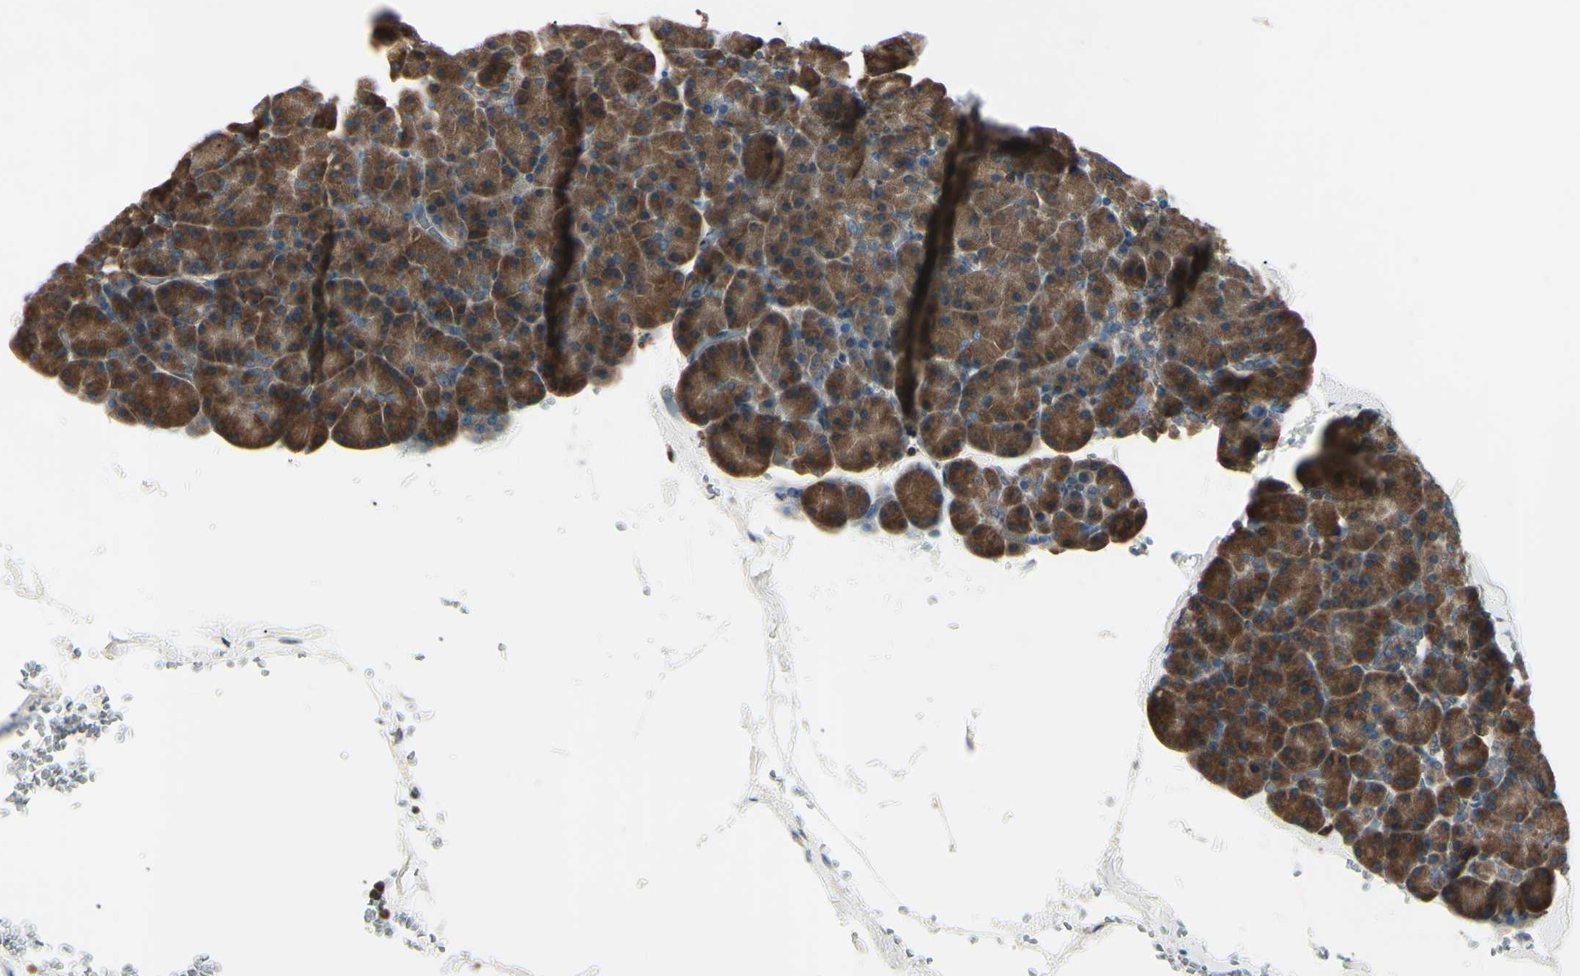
{"staining": {"intensity": "strong", "quantity": "25%-75%", "location": "cytoplasmic/membranous"}, "tissue": "pancreas", "cell_type": "Exocrine glandular cells", "image_type": "normal", "snomed": [{"axis": "morphology", "description": "Normal tissue, NOS"}, {"axis": "topography", "description": "Pancreas"}], "caption": "Unremarkable pancreas reveals strong cytoplasmic/membranous expression in approximately 25%-75% of exocrine glandular cells, visualized by immunohistochemistry.", "gene": "MAPRE1", "patient": {"sex": "female", "age": 35}}